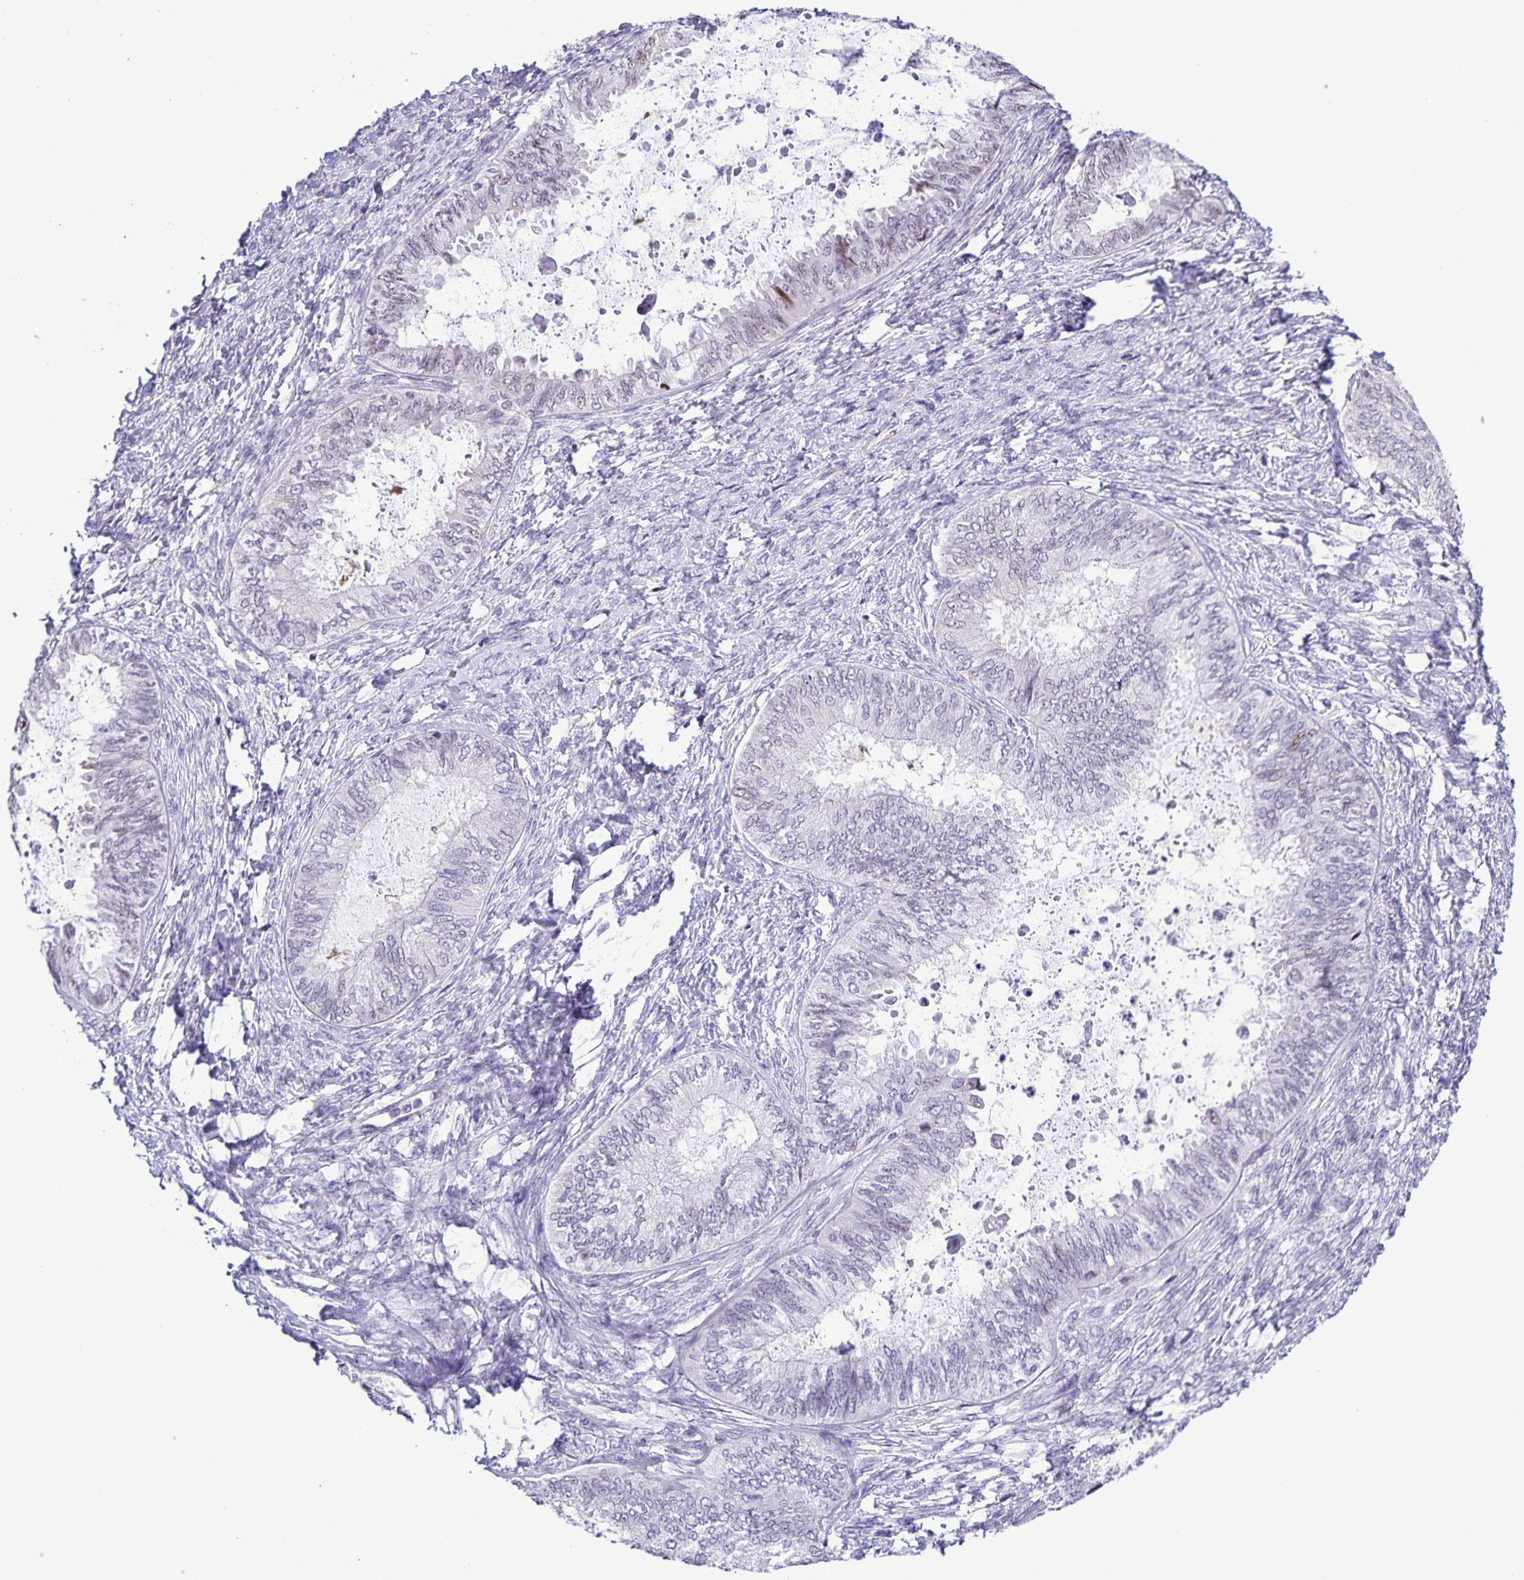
{"staining": {"intensity": "negative", "quantity": "none", "location": "none"}, "tissue": "ovarian cancer", "cell_type": "Tumor cells", "image_type": "cancer", "snomed": [{"axis": "morphology", "description": "Carcinoma, endometroid"}, {"axis": "topography", "description": "Ovary"}], "caption": "An image of ovarian cancer stained for a protein exhibits no brown staining in tumor cells.", "gene": "ONECUT2", "patient": {"sex": "female", "age": 70}}